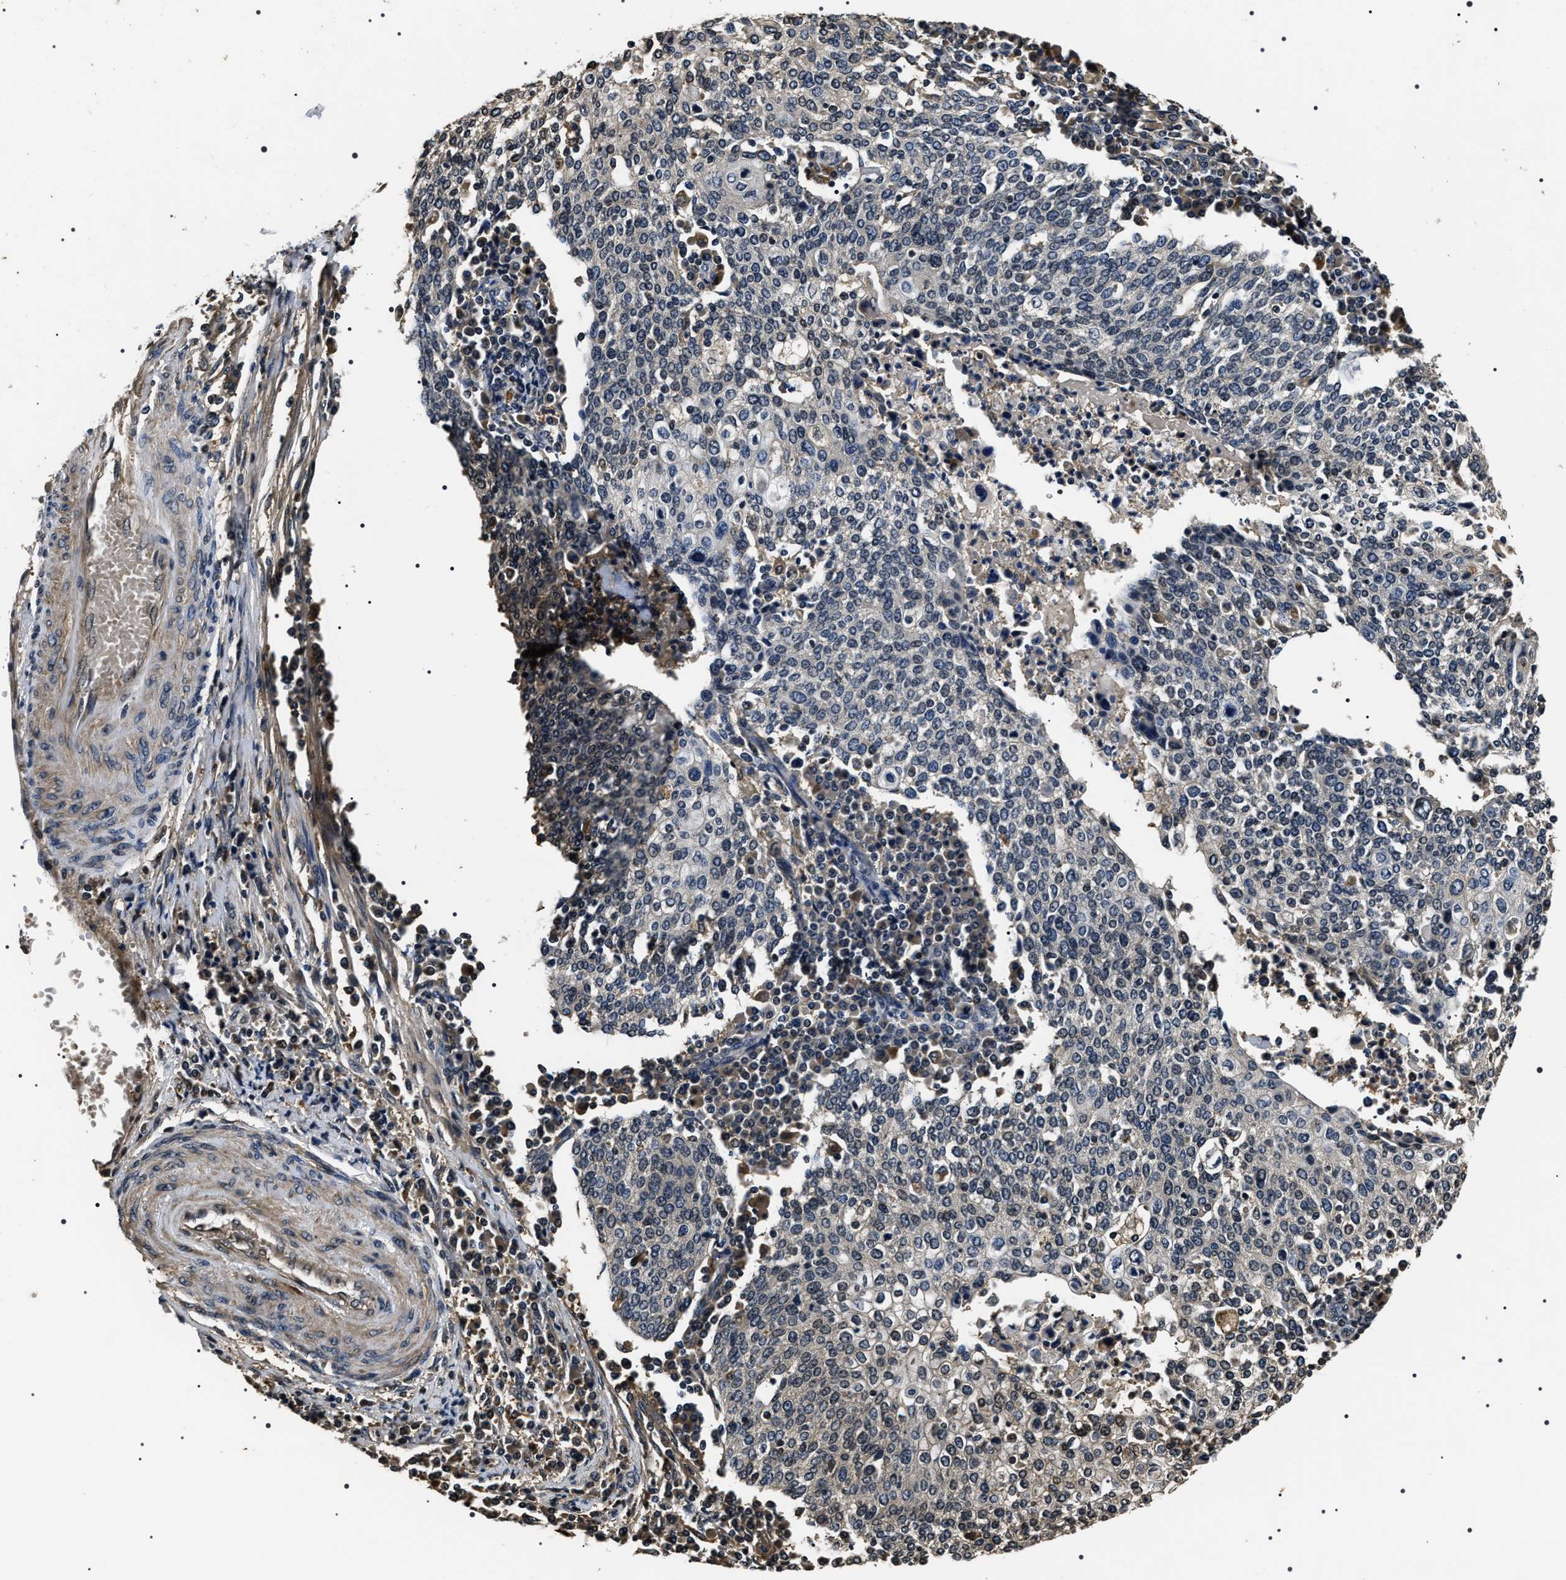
{"staining": {"intensity": "negative", "quantity": "none", "location": "none"}, "tissue": "cervical cancer", "cell_type": "Tumor cells", "image_type": "cancer", "snomed": [{"axis": "morphology", "description": "Squamous cell carcinoma, NOS"}, {"axis": "topography", "description": "Cervix"}], "caption": "DAB immunohistochemical staining of cervical cancer (squamous cell carcinoma) exhibits no significant staining in tumor cells.", "gene": "ARHGAP22", "patient": {"sex": "female", "age": 40}}